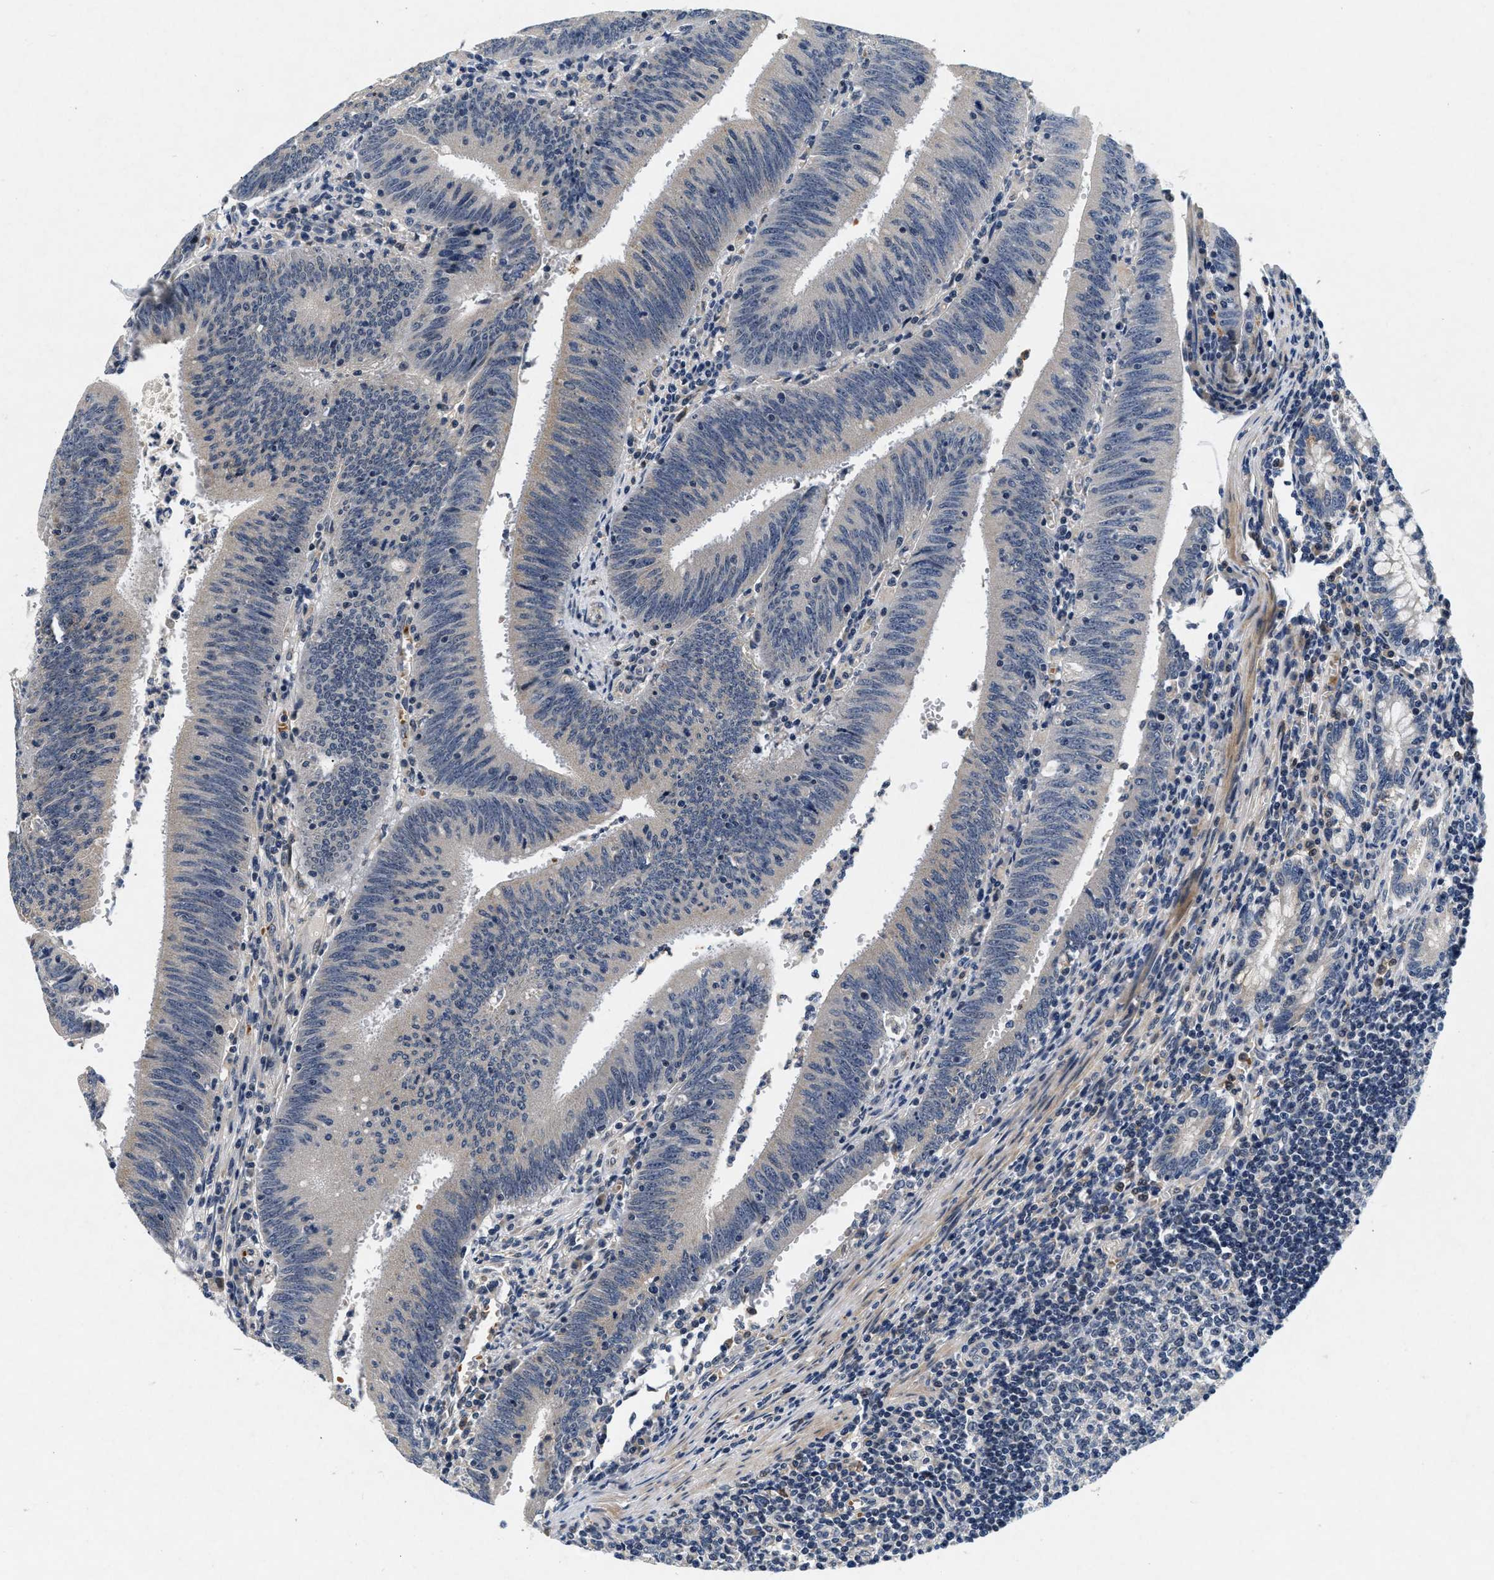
{"staining": {"intensity": "negative", "quantity": "none", "location": "none"}, "tissue": "colorectal cancer", "cell_type": "Tumor cells", "image_type": "cancer", "snomed": [{"axis": "morphology", "description": "Normal tissue, NOS"}, {"axis": "morphology", "description": "Adenocarcinoma, NOS"}, {"axis": "topography", "description": "Rectum"}], "caption": "Protein analysis of colorectal adenocarcinoma displays no significant expression in tumor cells.", "gene": "PDP1", "patient": {"sex": "female", "age": 66}}